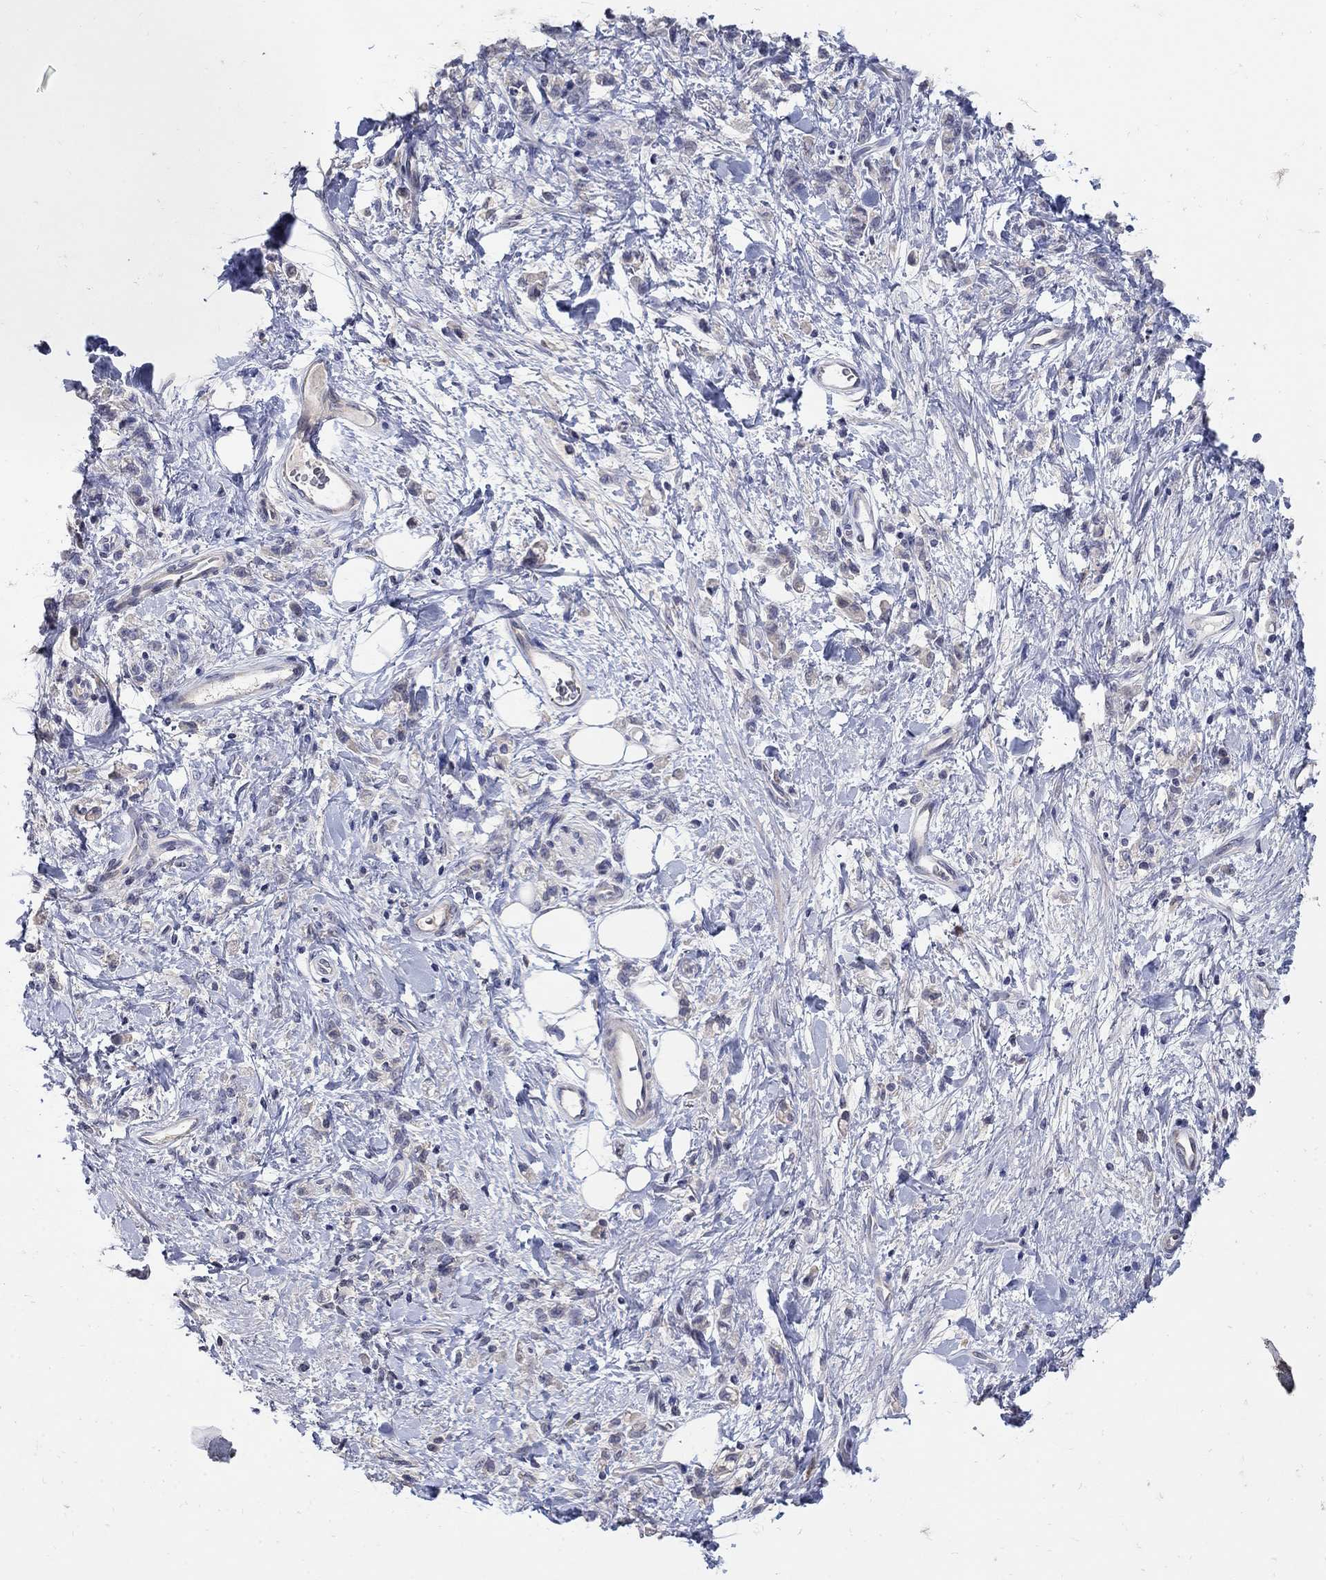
{"staining": {"intensity": "negative", "quantity": "none", "location": "none"}, "tissue": "stomach cancer", "cell_type": "Tumor cells", "image_type": "cancer", "snomed": [{"axis": "morphology", "description": "Adenocarcinoma, NOS"}, {"axis": "topography", "description": "Stomach"}], "caption": "Stomach cancer was stained to show a protein in brown. There is no significant positivity in tumor cells.", "gene": "CETN1", "patient": {"sex": "male", "age": 77}}